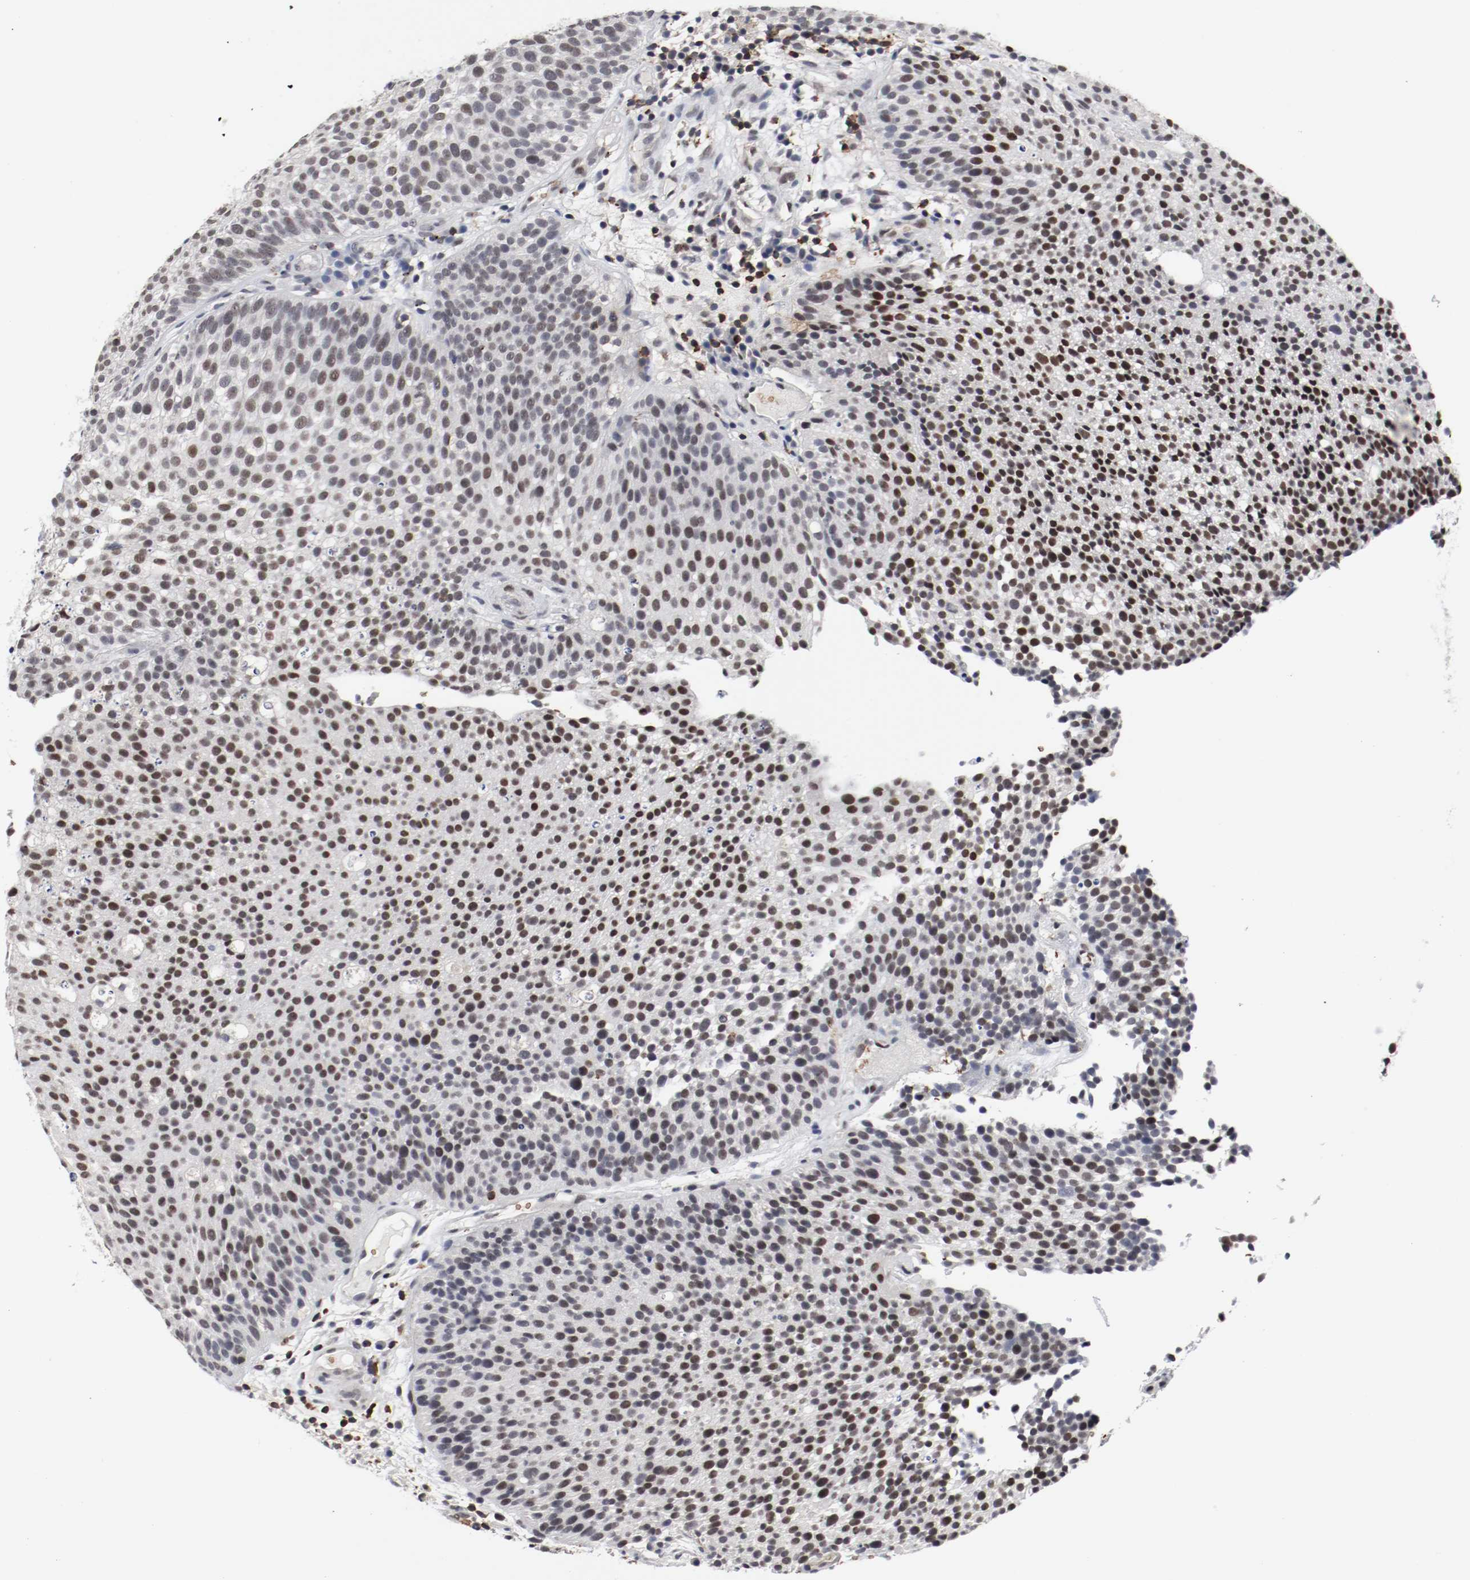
{"staining": {"intensity": "weak", "quantity": "25%-75%", "location": "nuclear"}, "tissue": "urothelial cancer", "cell_type": "Tumor cells", "image_type": "cancer", "snomed": [{"axis": "morphology", "description": "Urothelial carcinoma, Low grade"}, {"axis": "topography", "description": "Urinary bladder"}], "caption": "Weak nuclear protein positivity is appreciated in approximately 25%-75% of tumor cells in urothelial cancer. The staining is performed using DAB (3,3'-diaminobenzidine) brown chromogen to label protein expression. The nuclei are counter-stained blue using hematoxylin.", "gene": "JUND", "patient": {"sex": "male", "age": 85}}